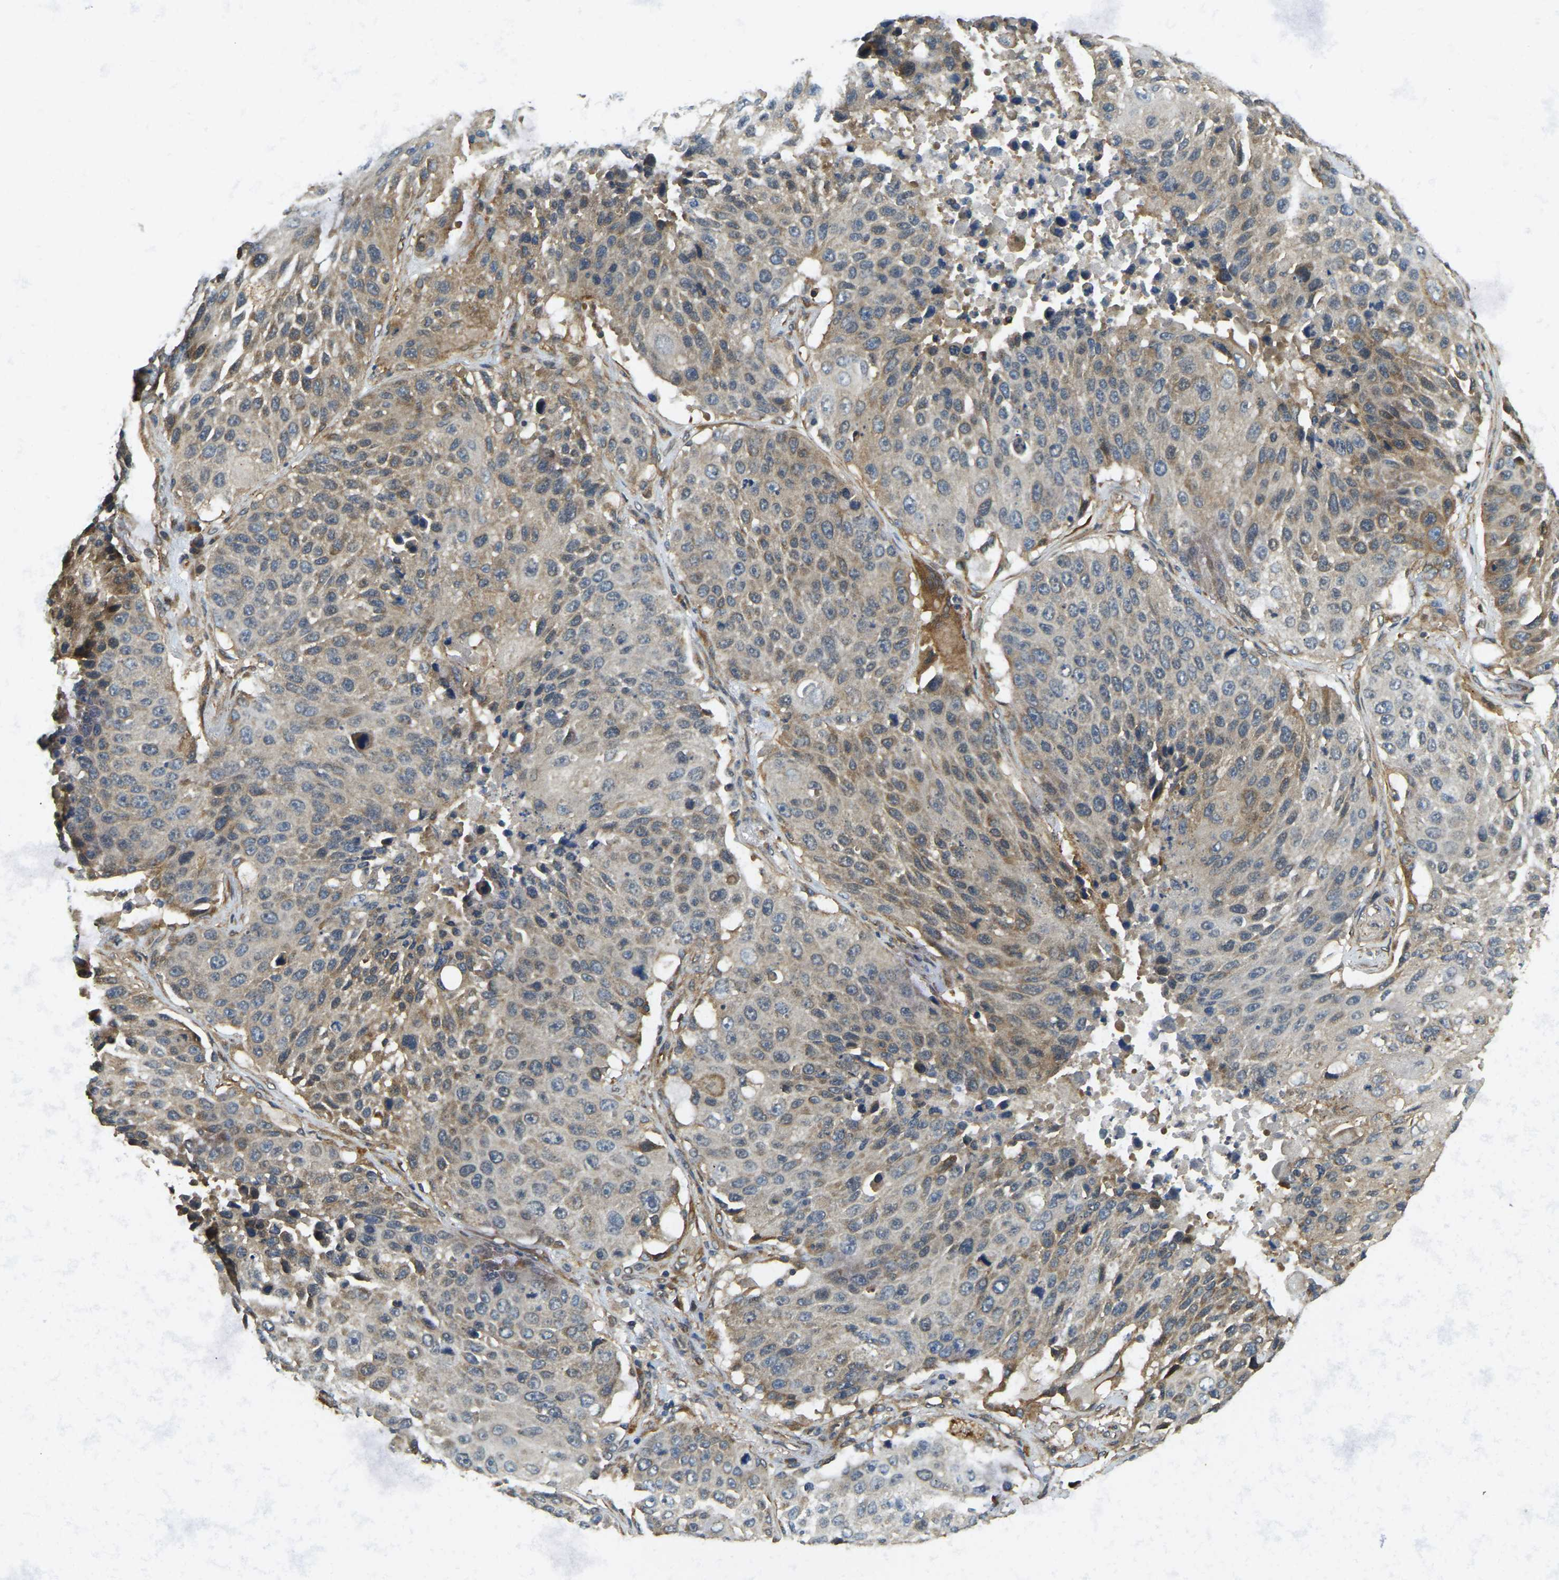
{"staining": {"intensity": "weak", "quantity": "25%-75%", "location": "cytoplasmic/membranous"}, "tissue": "lung cancer", "cell_type": "Tumor cells", "image_type": "cancer", "snomed": [{"axis": "morphology", "description": "Squamous cell carcinoma, NOS"}, {"axis": "topography", "description": "Lung"}], "caption": "A low amount of weak cytoplasmic/membranous expression is present in approximately 25%-75% of tumor cells in lung cancer tissue.", "gene": "ERGIC1", "patient": {"sex": "male", "age": 61}}